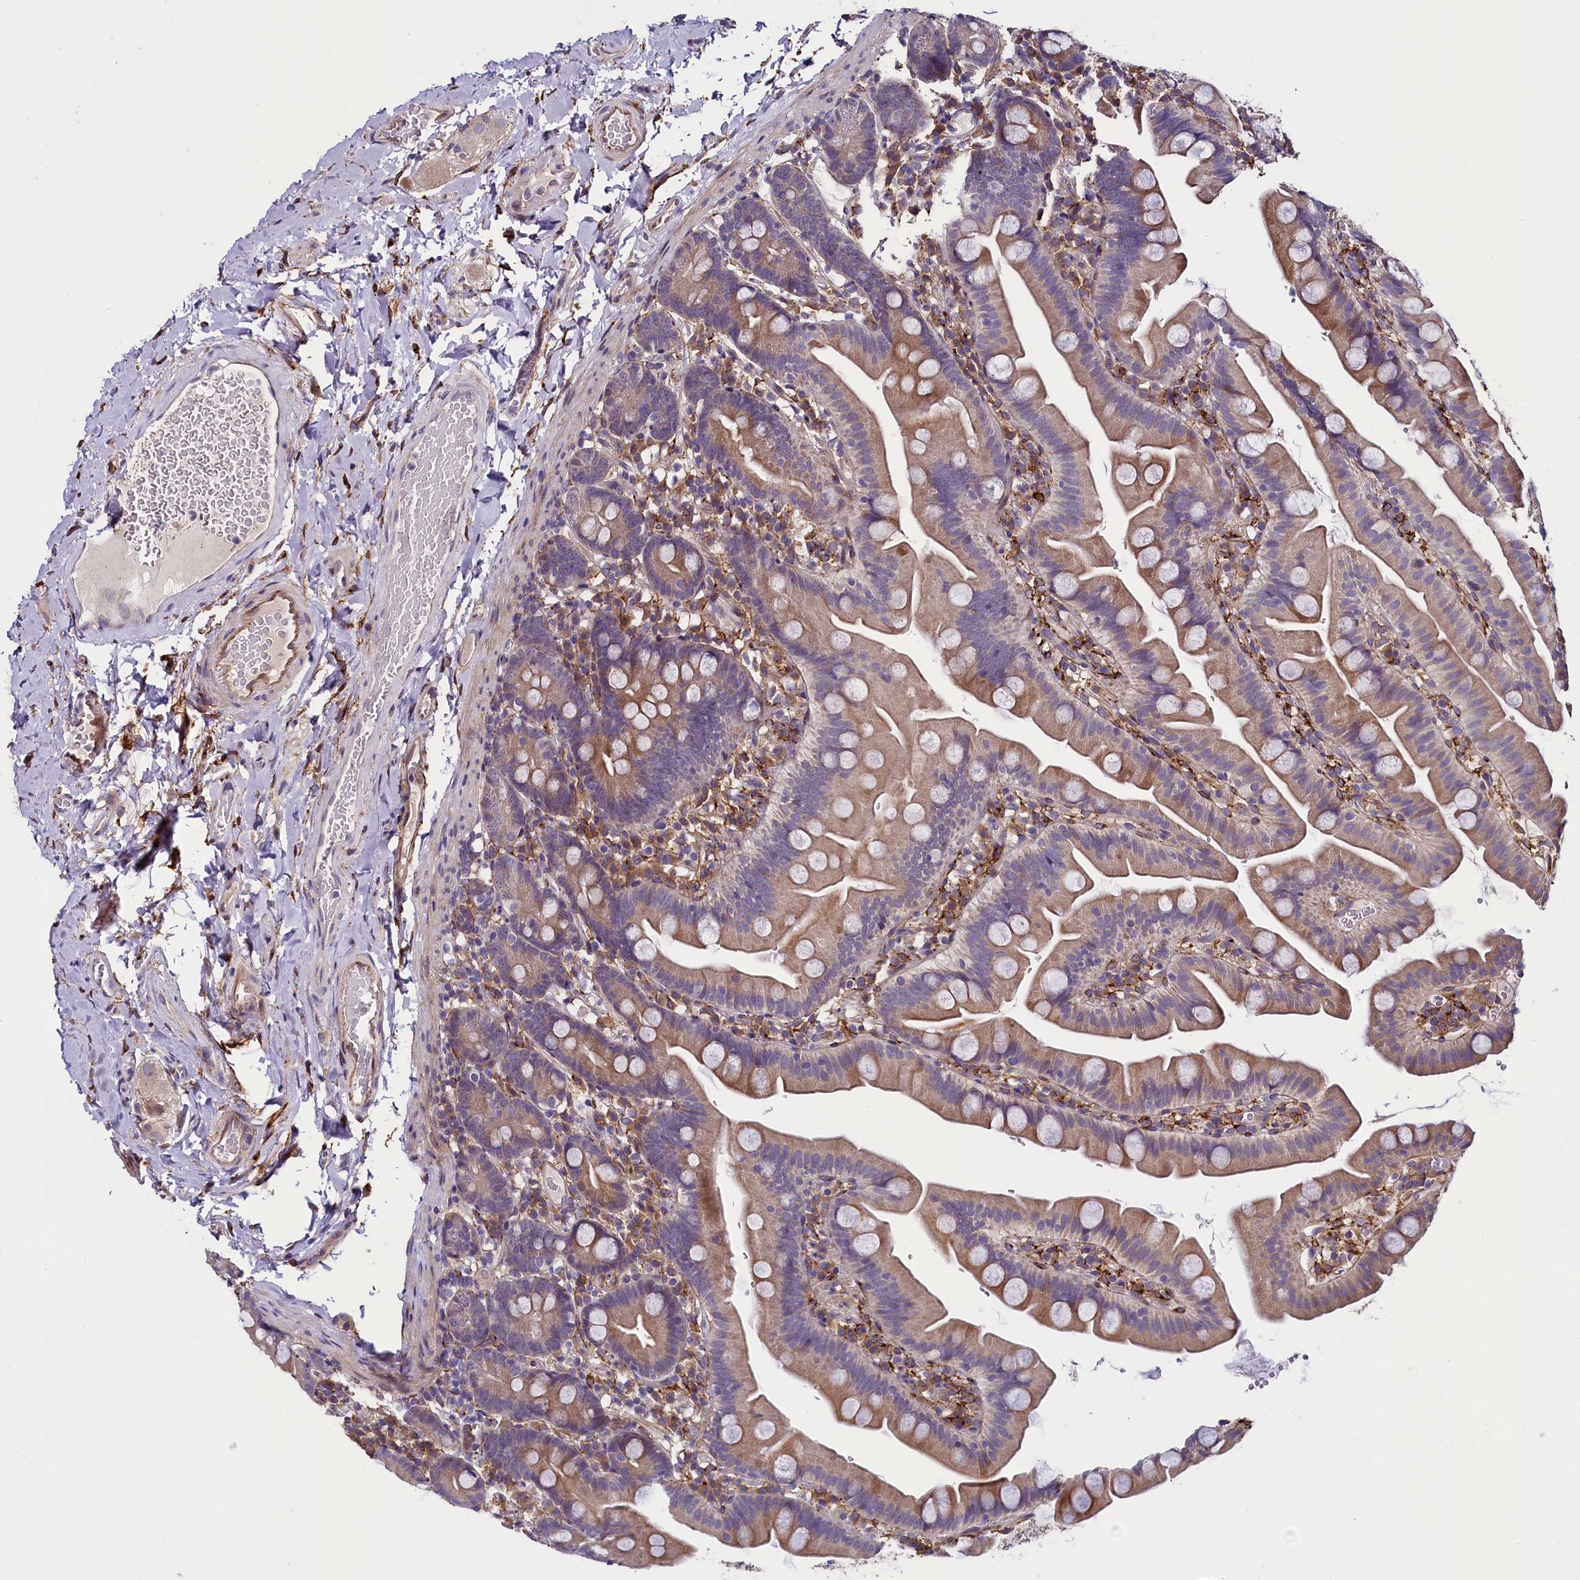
{"staining": {"intensity": "moderate", "quantity": "25%-75%", "location": "cytoplasmic/membranous"}, "tissue": "small intestine", "cell_type": "Glandular cells", "image_type": "normal", "snomed": [{"axis": "morphology", "description": "Normal tissue, NOS"}, {"axis": "topography", "description": "Small intestine"}], "caption": "Protein expression analysis of unremarkable human small intestine reveals moderate cytoplasmic/membranous positivity in approximately 25%-75% of glandular cells.", "gene": "MRC2", "patient": {"sex": "female", "age": 68}}